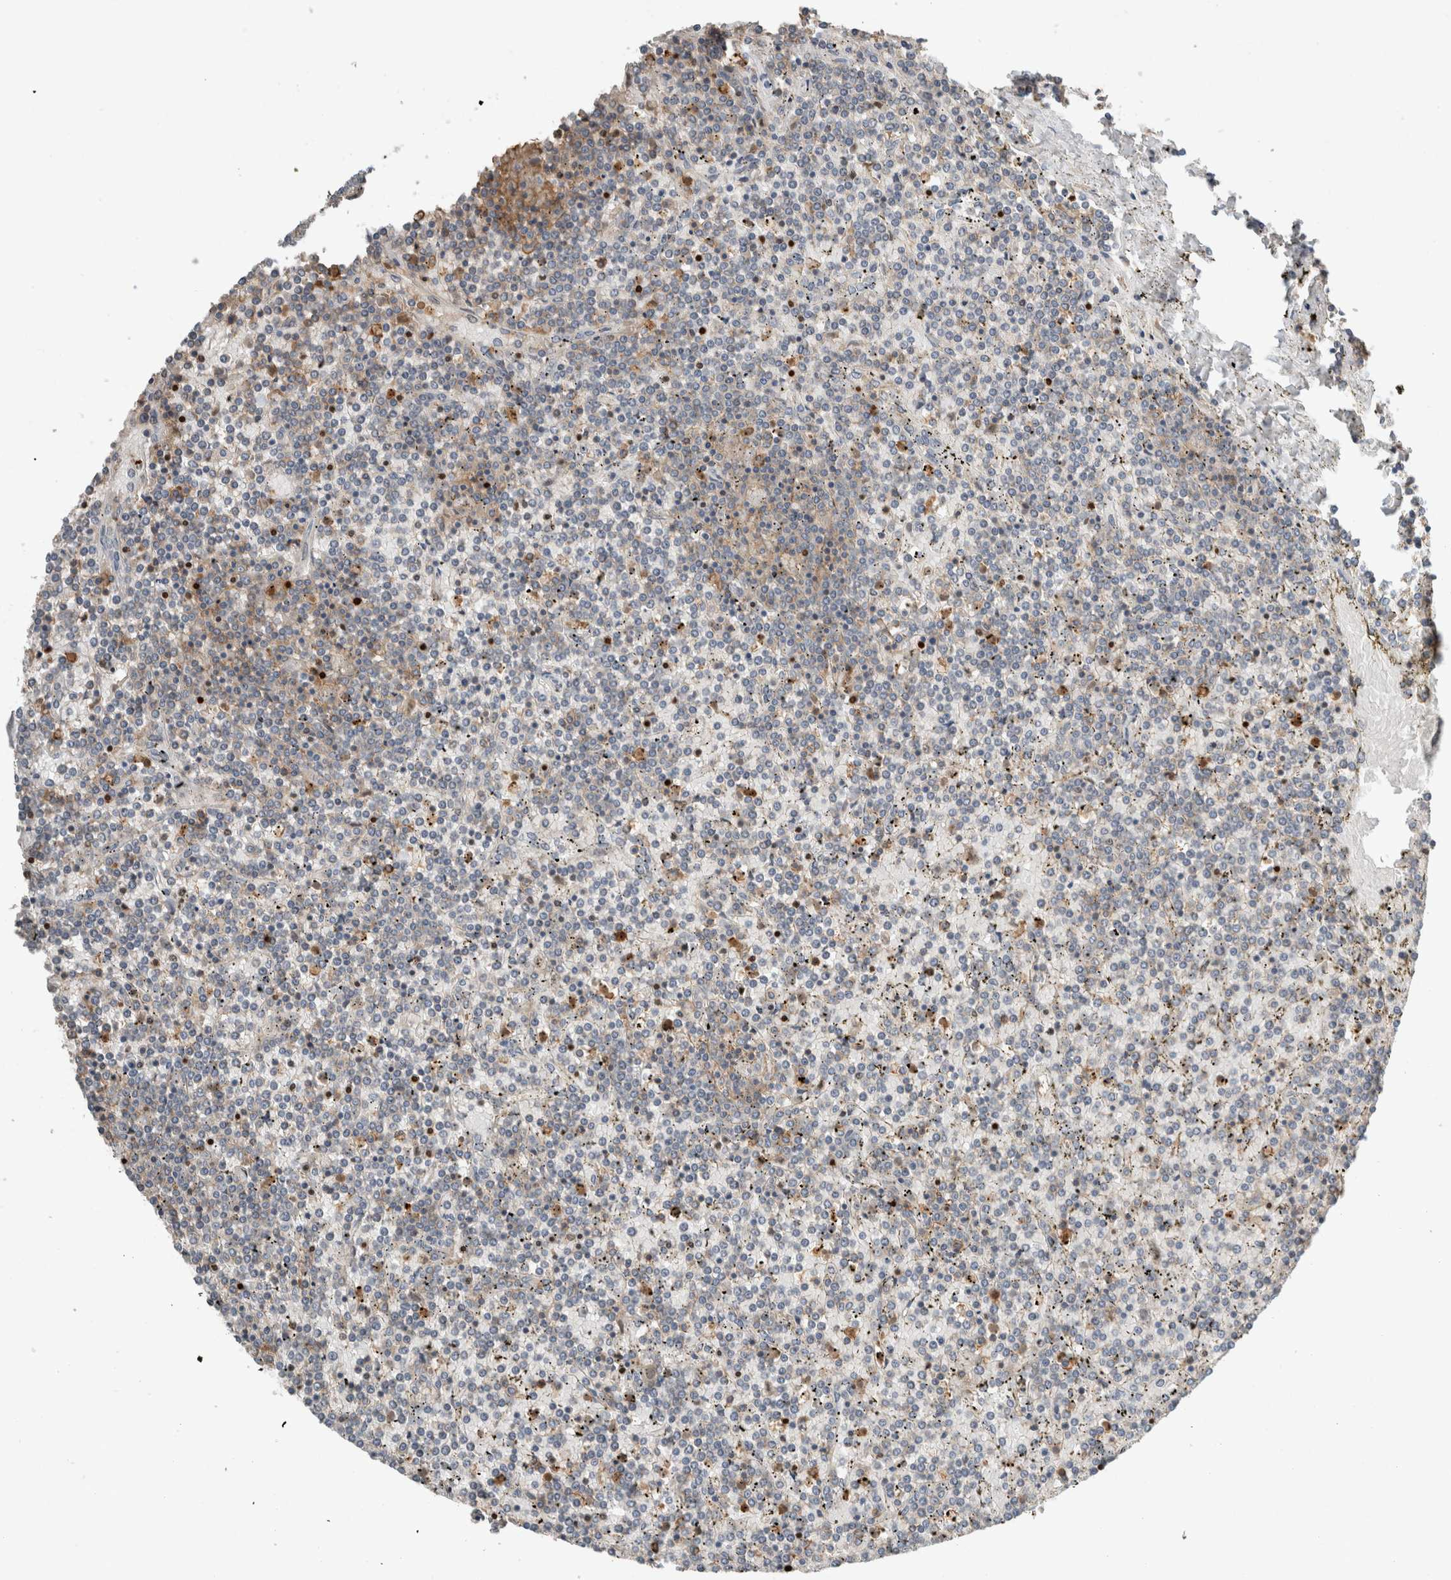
{"staining": {"intensity": "negative", "quantity": "none", "location": "none"}, "tissue": "lymphoma", "cell_type": "Tumor cells", "image_type": "cancer", "snomed": [{"axis": "morphology", "description": "Malignant lymphoma, non-Hodgkin's type, Low grade"}, {"axis": "topography", "description": "Spleen"}], "caption": "Immunohistochemical staining of malignant lymphoma, non-Hodgkin's type (low-grade) reveals no significant staining in tumor cells.", "gene": "ERCC6L2", "patient": {"sex": "female", "age": 19}}